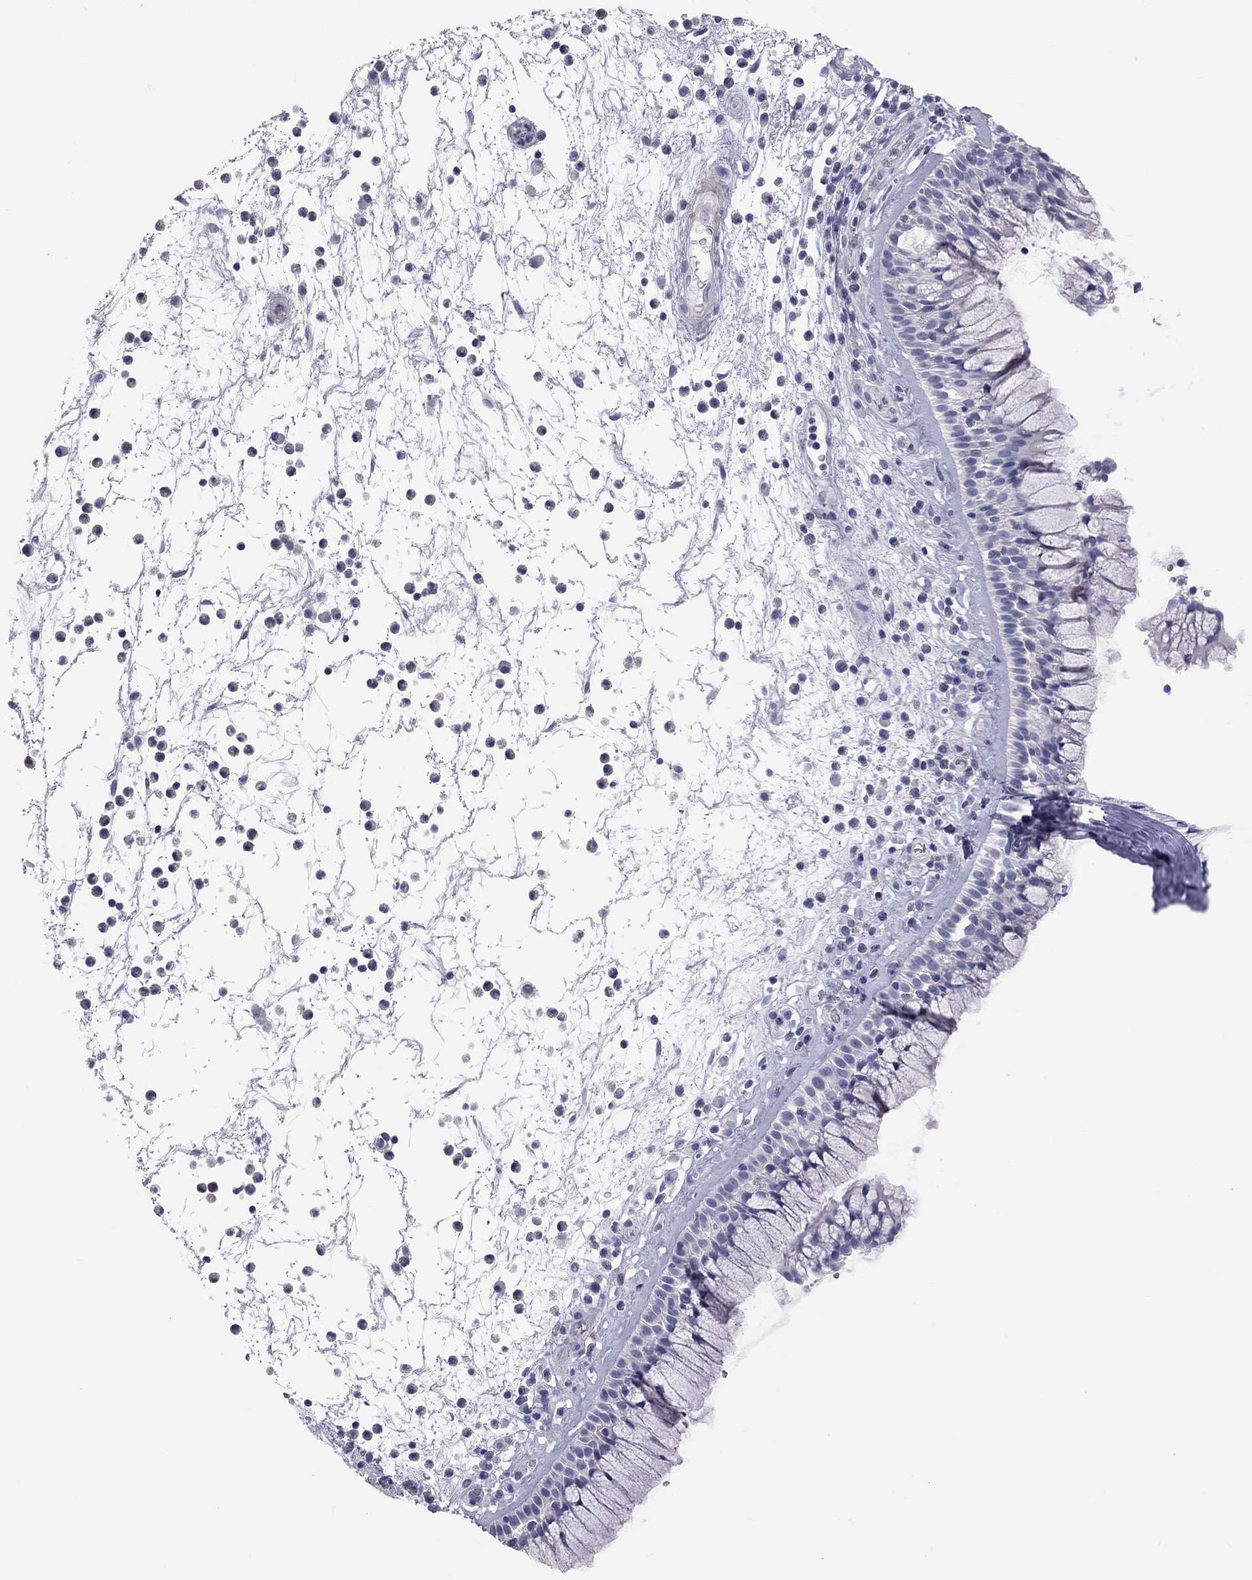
{"staining": {"intensity": "negative", "quantity": "none", "location": "none"}, "tissue": "nasopharynx", "cell_type": "Respiratory epithelial cells", "image_type": "normal", "snomed": [{"axis": "morphology", "description": "Normal tissue, NOS"}, {"axis": "topography", "description": "Nasopharynx"}], "caption": "This is a micrograph of IHC staining of benign nasopharynx, which shows no expression in respiratory epithelial cells.", "gene": "ADCYAP1", "patient": {"sex": "male", "age": 77}}